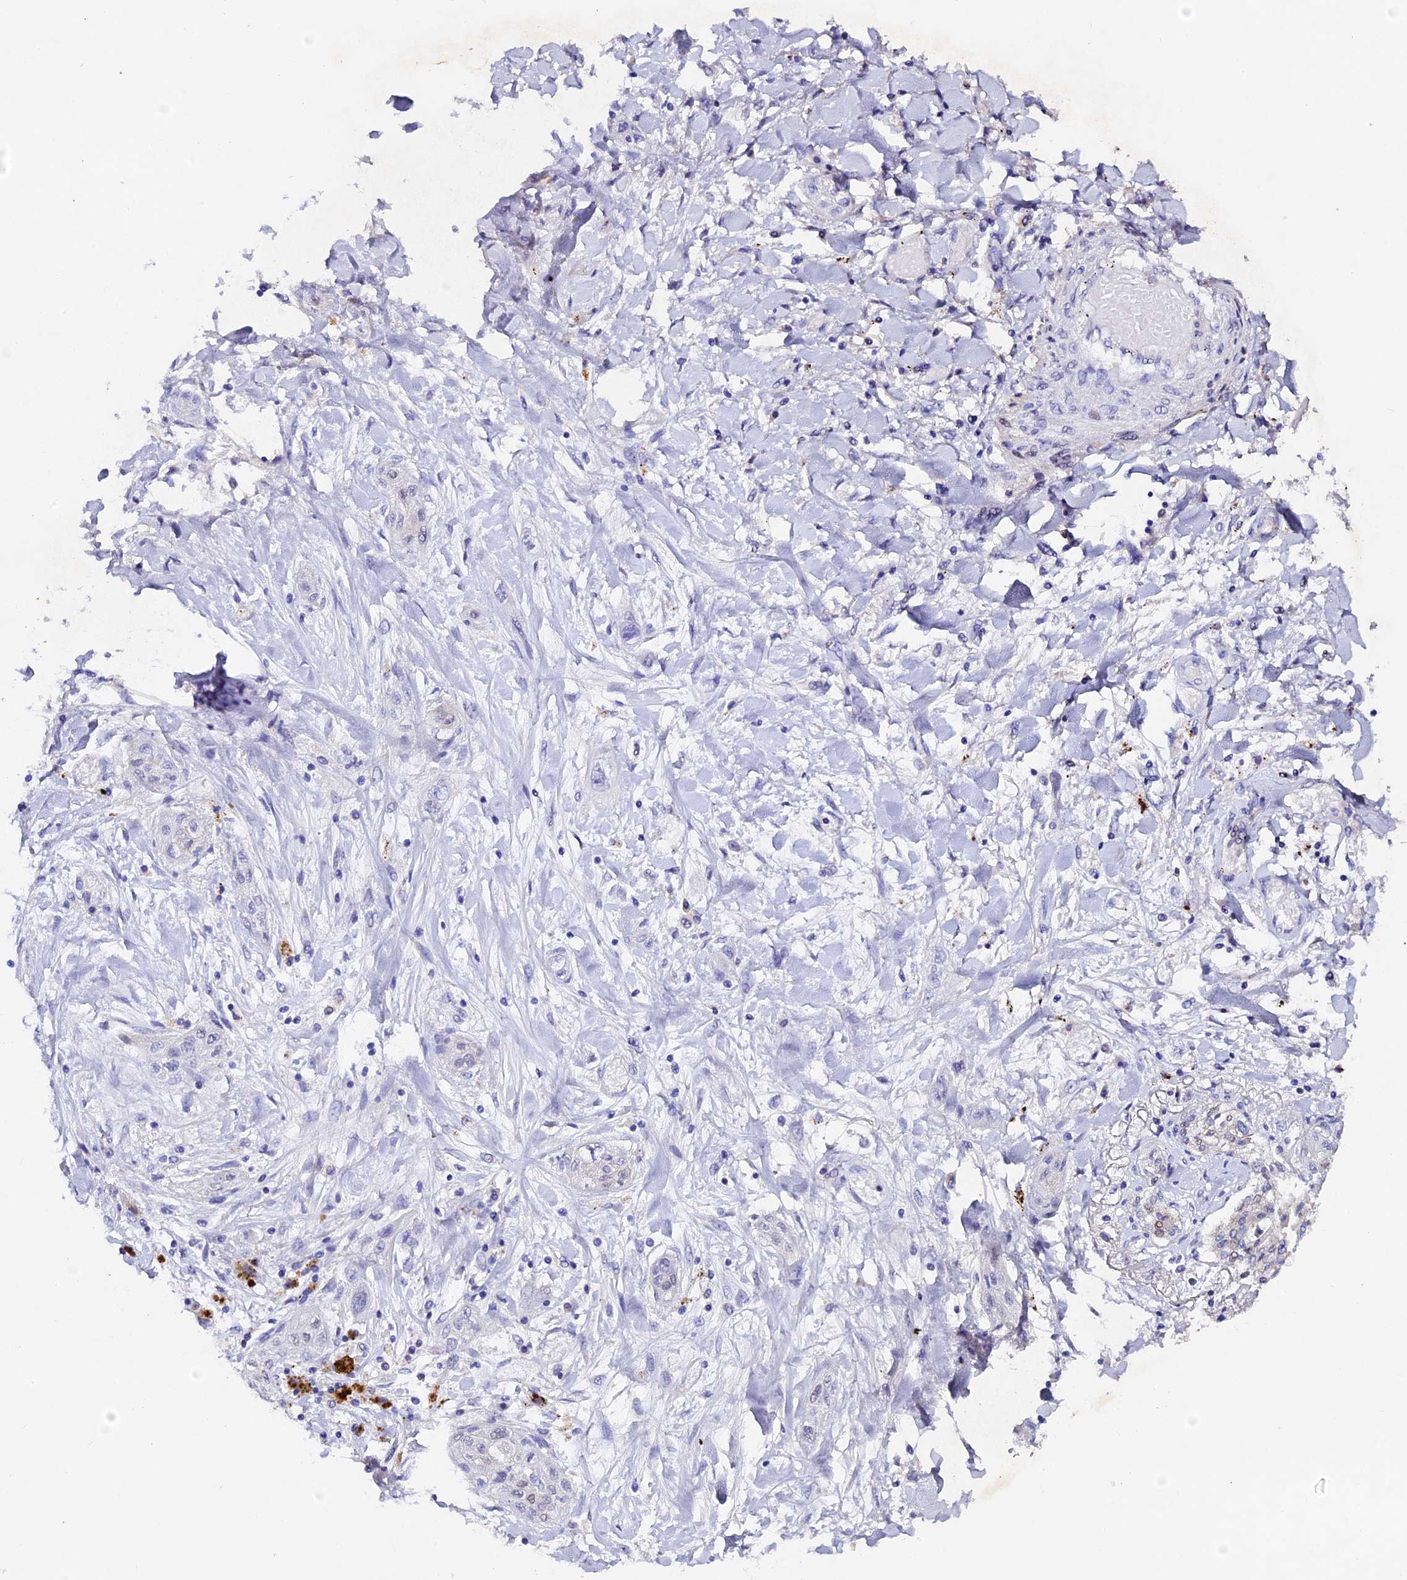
{"staining": {"intensity": "negative", "quantity": "none", "location": "none"}, "tissue": "lung cancer", "cell_type": "Tumor cells", "image_type": "cancer", "snomed": [{"axis": "morphology", "description": "Squamous cell carcinoma, NOS"}, {"axis": "topography", "description": "Lung"}], "caption": "Immunohistochemistry (IHC) micrograph of lung cancer (squamous cell carcinoma) stained for a protein (brown), which displays no expression in tumor cells. The staining was performed using DAB (3,3'-diaminobenzidine) to visualize the protein expression in brown, while the nuclei were stained in blue with hematoxylin (Magnification: 20x).", "gene": "TGDS", "patient": {"sex": "female", "age": 47}}